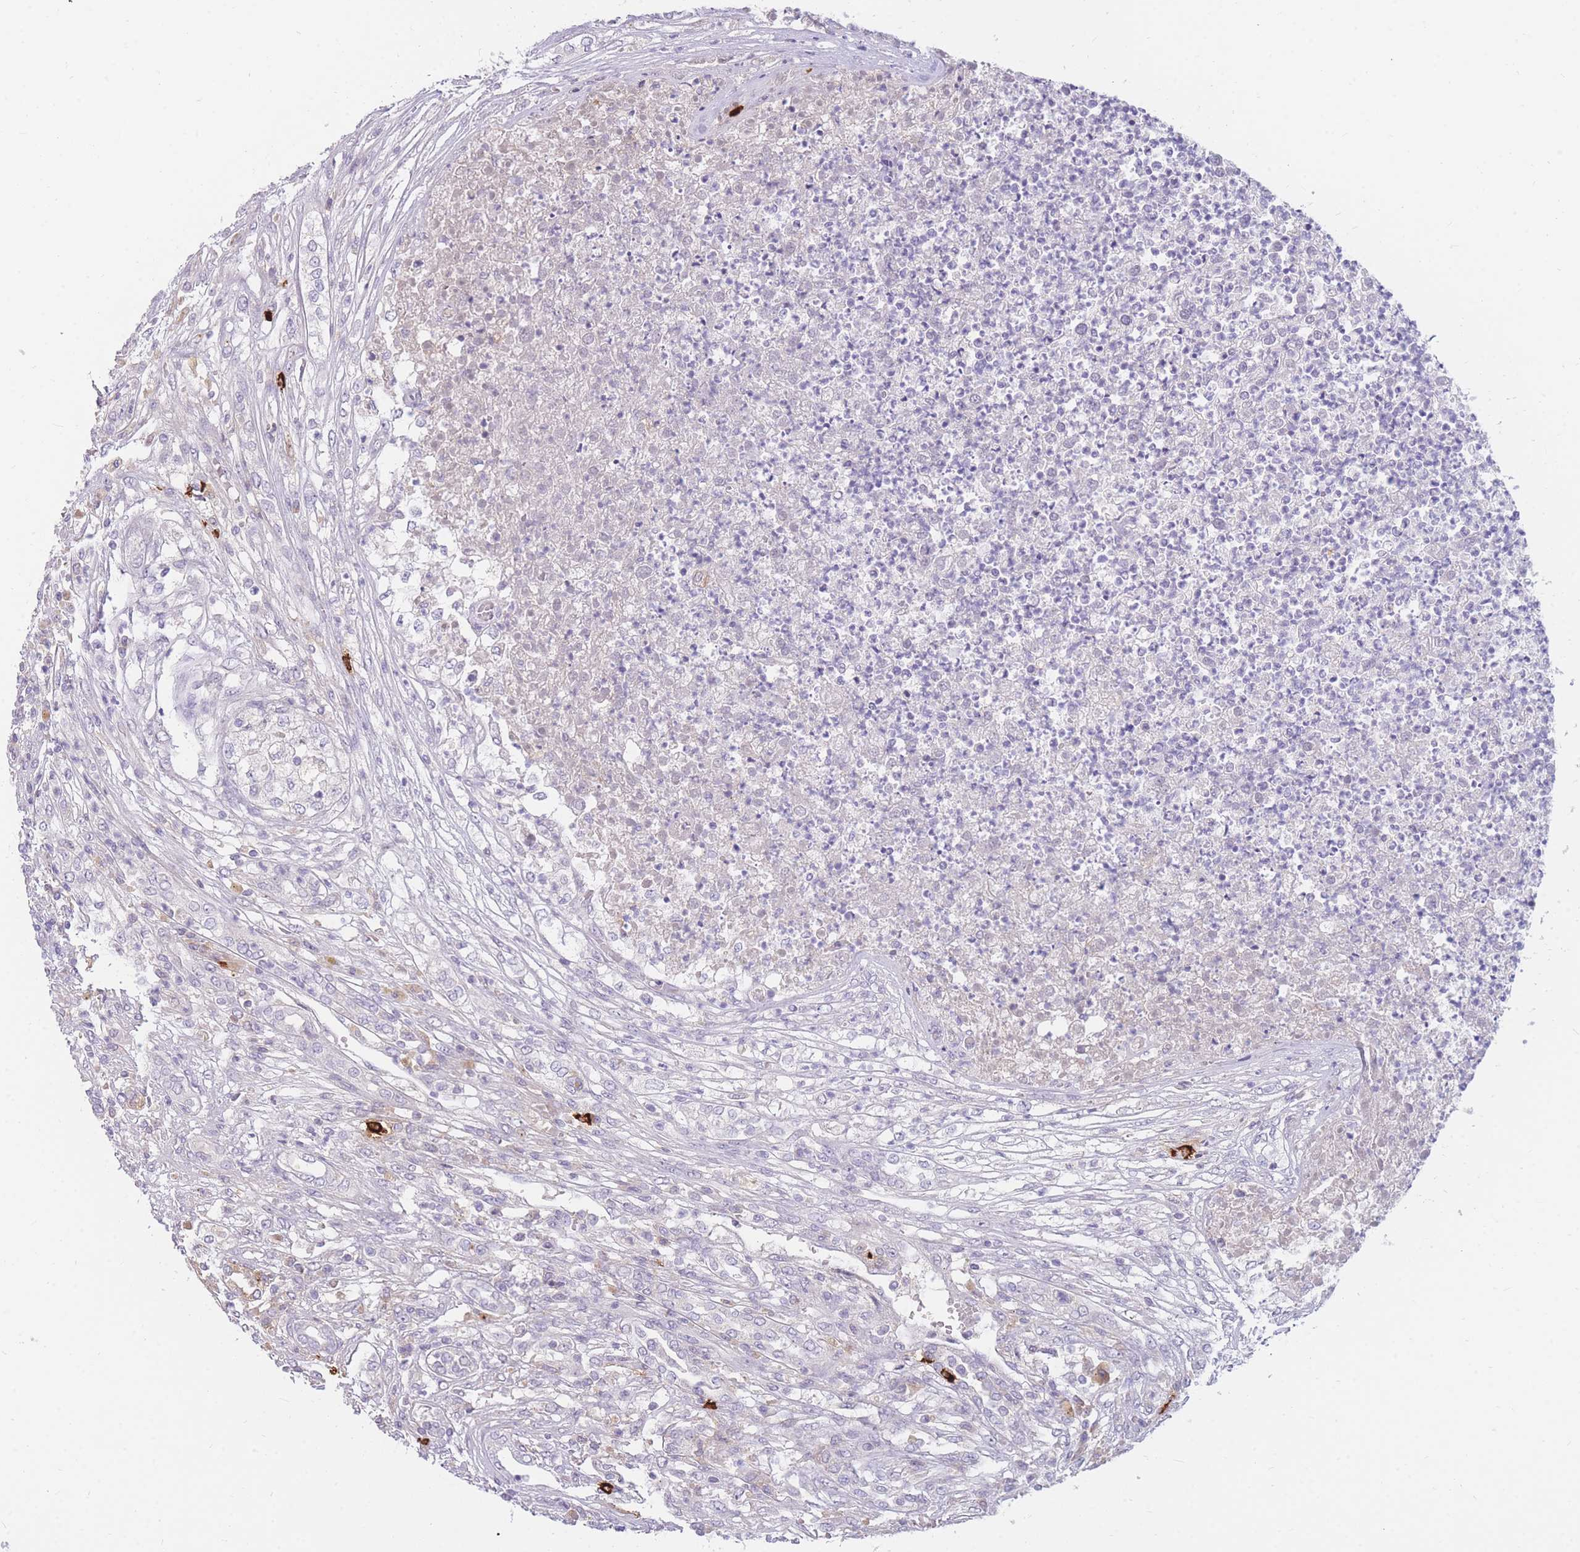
{"staining": {"intensity": "negative", "quantity": "none", "location": "none"}, "tissue": "renal cancer", "cell_type": "Tumor cells", "image_type": "cancer", "snomed": [{"axis": "morphology", "description": "Adenocarcinoma, NOS"}, {"axis": "topography", "description": "Kidney"}], "caption": "High magnification brightfield microscopy of renal adenocarcinoma stained with DAB (brown) and counterstained with hematoxylin (blue): tumor cells show no significant staining.", "gene": "TPSD1", "patient": {"sex": "female", "age": 54}}